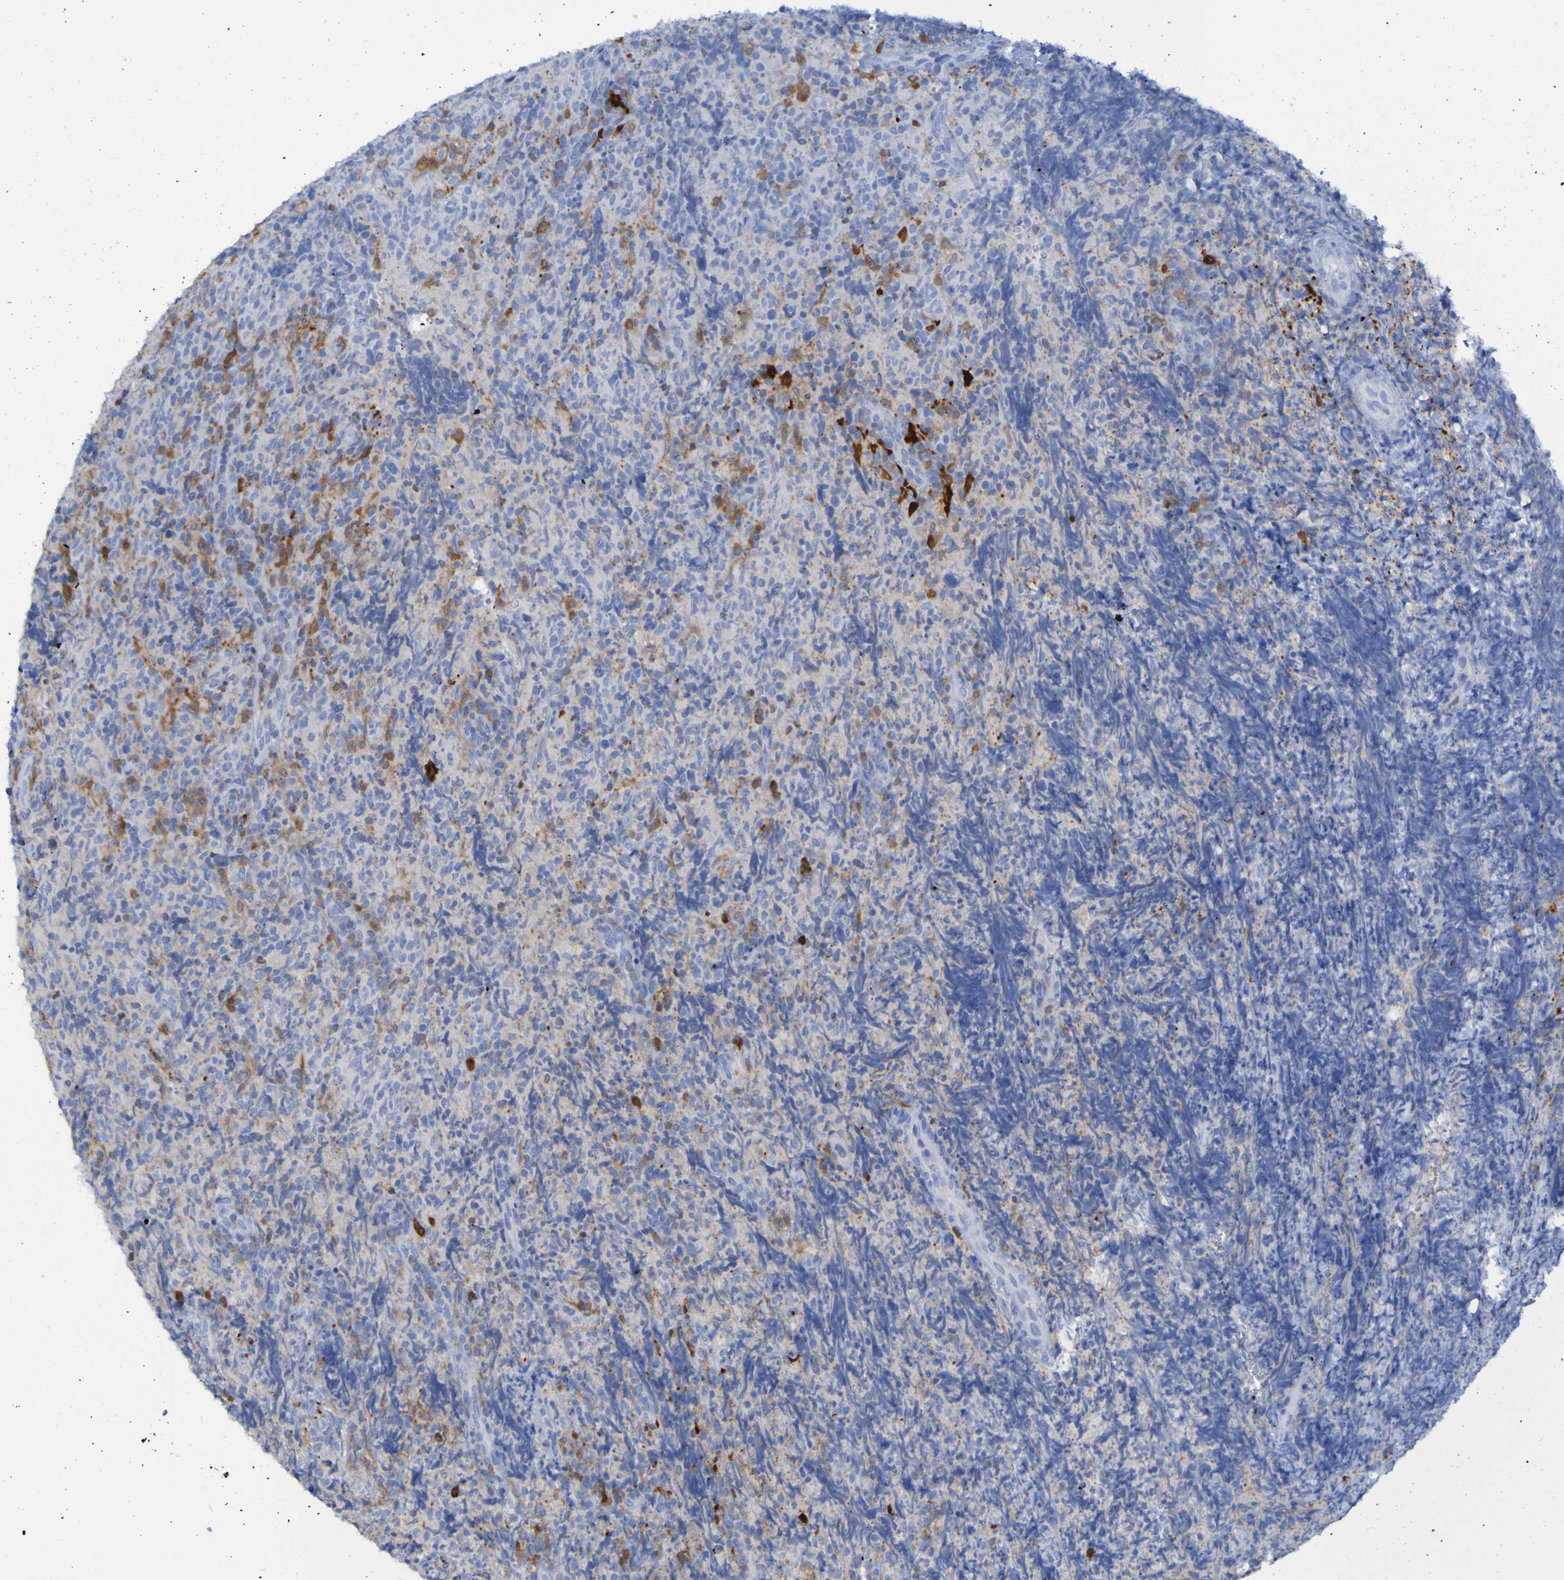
{"staining": {"intensity": "weak", "quantity": "25%-75%", "location": "cytoplasmic/membranous"}, "tissue": "lymphoma", "cell_type": "Tumor cells", "image_type": "cancer", "snomed": [{"axis": "morphology", "description": "Malignant lymphoma, non-Hodgkin's type, High grade"}, {"axis": "topography", "description": "Tonsil"}], "caption": "Tumor cells reveal weak cytoplasmic/membranous staining in approximately 25%-75% of cells in malignant lymphoma, non-Hodgkin's type (high-grade).", "gene": "MPPE1", "patient": {"sex": "female", "age": 36}}